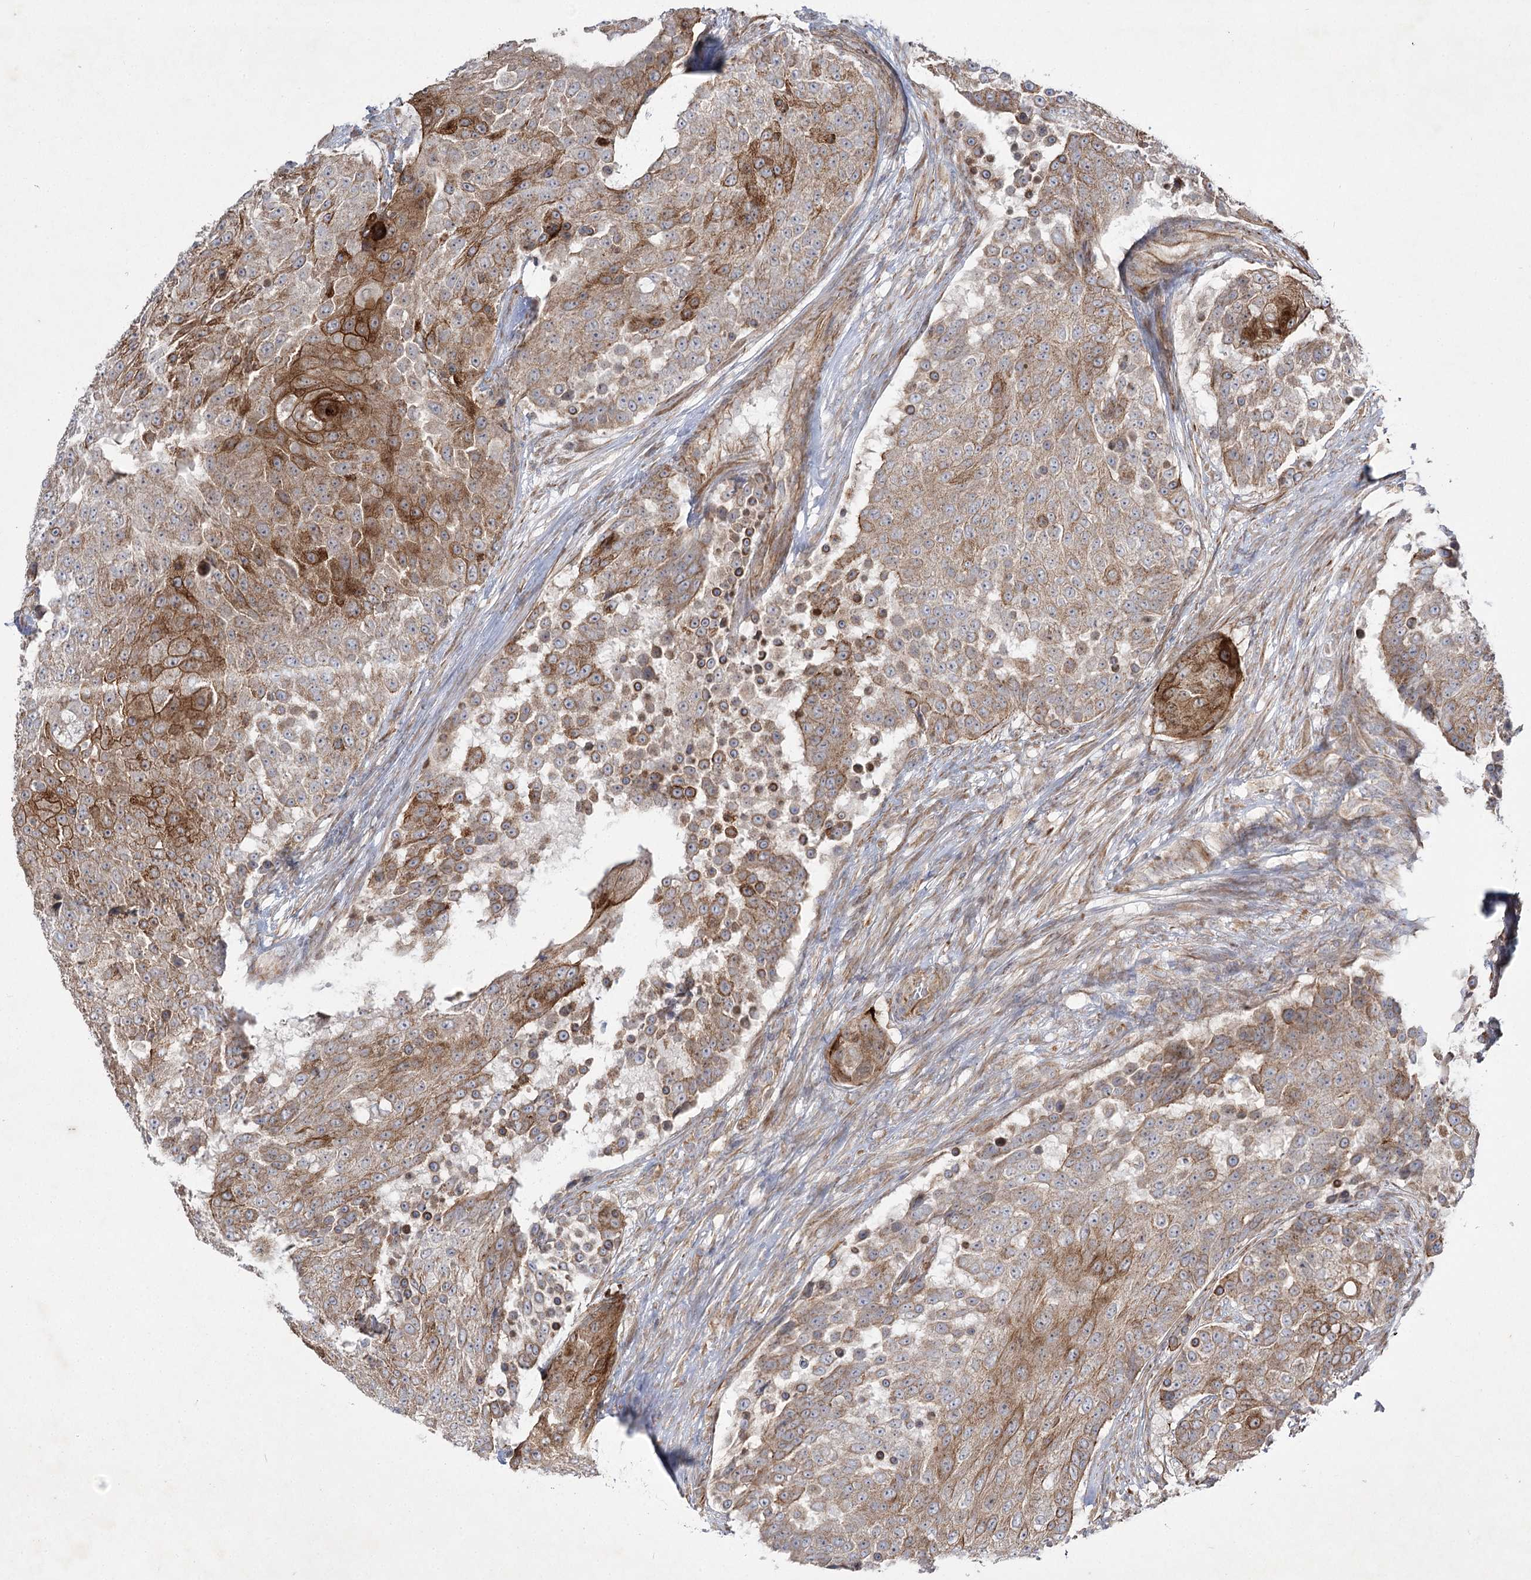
{"staining": {"intensity": "moderate", "quantity": ">75%", "location": "cytoplasmic/membranous"}, "tissue": "urothelial cancer", "cell_type": "Tumor cells", "image_type": "cancer", "snomed": [{"axis": "morphology", "description": "Urothelial carcinoma, High grade"}, {"axis": "topography", "description": "Urinary bladder"}], "caption": "IHC (DAB (3,3'-diaminobenzidine)) staining of urothelial carcinoma (high-grade) demonstrates moderate cytoplasmic/membranous protein expression in approximately >75% of tumor cells. The staining was performed using DAB (3,3'-diaminobenzidine) to visualize the protein expression in brown, while the nuclei were stained in blue with hematoxylin (Magnification: 20x).", "gene": "KIAA0825", "patient": {"sex": "female", "age": 63}}